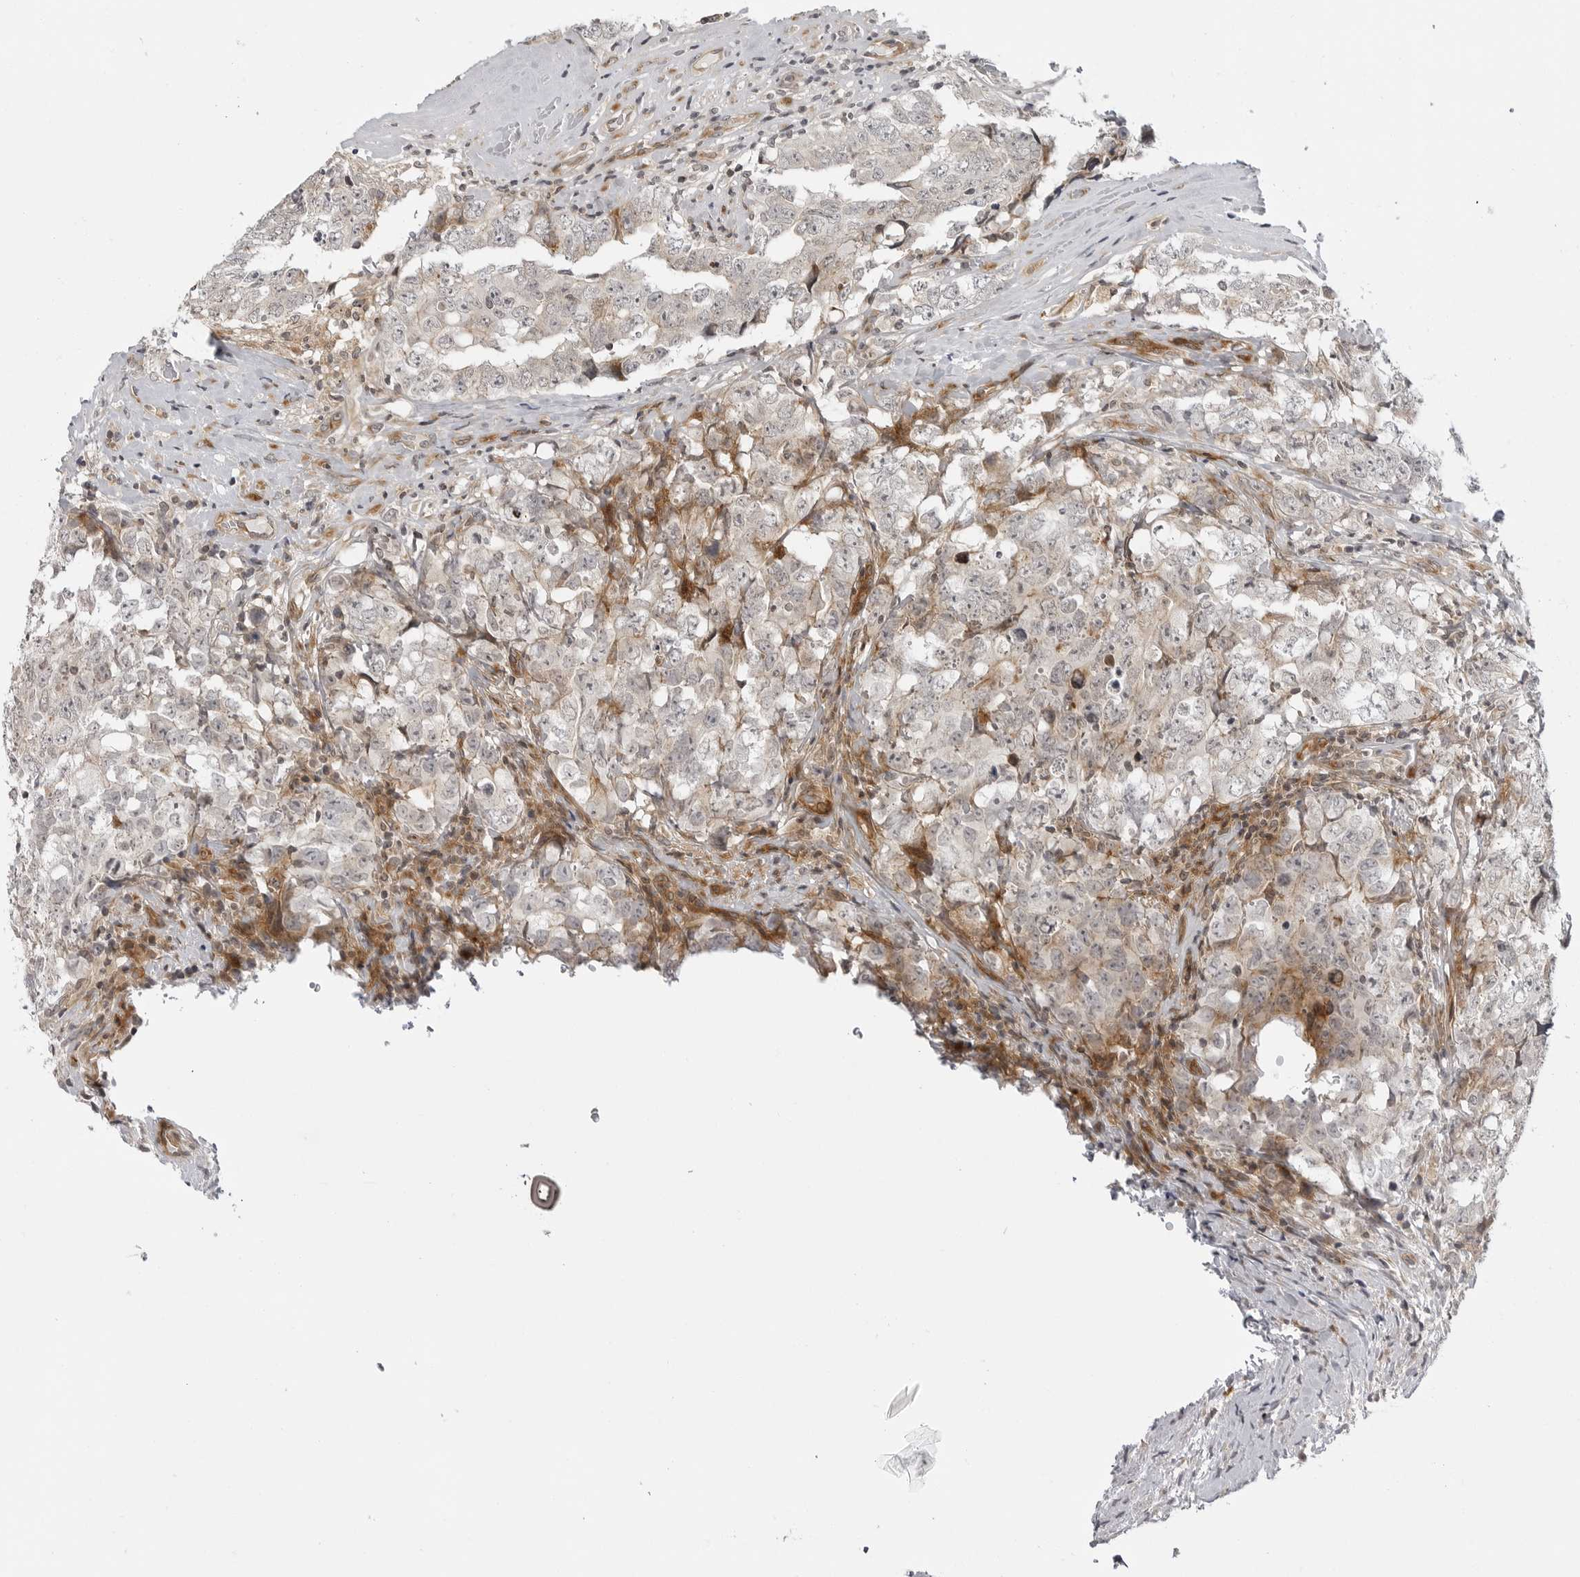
{"staining": {"intensity": "negative", "quantity": "none", "location": "none"}, "tissue": "testis cancer", "cell_type": "Tumor cells", "image_type": "cancer", "snomed": [{"axis": "morphology", "description": "Carcinoma, Embryonal, NOS"}, {"axis": "topography", "description": "Testis"}], "caption": "The micrograph shows no staining of tumor cells in testis embryonal carcinoma. (DAB (3,3'-diaminobenzidine) immunohistochemistry, high magnification).", "gene": "ADAMTS5", "patient": {"sex": "male", "age": 26}}